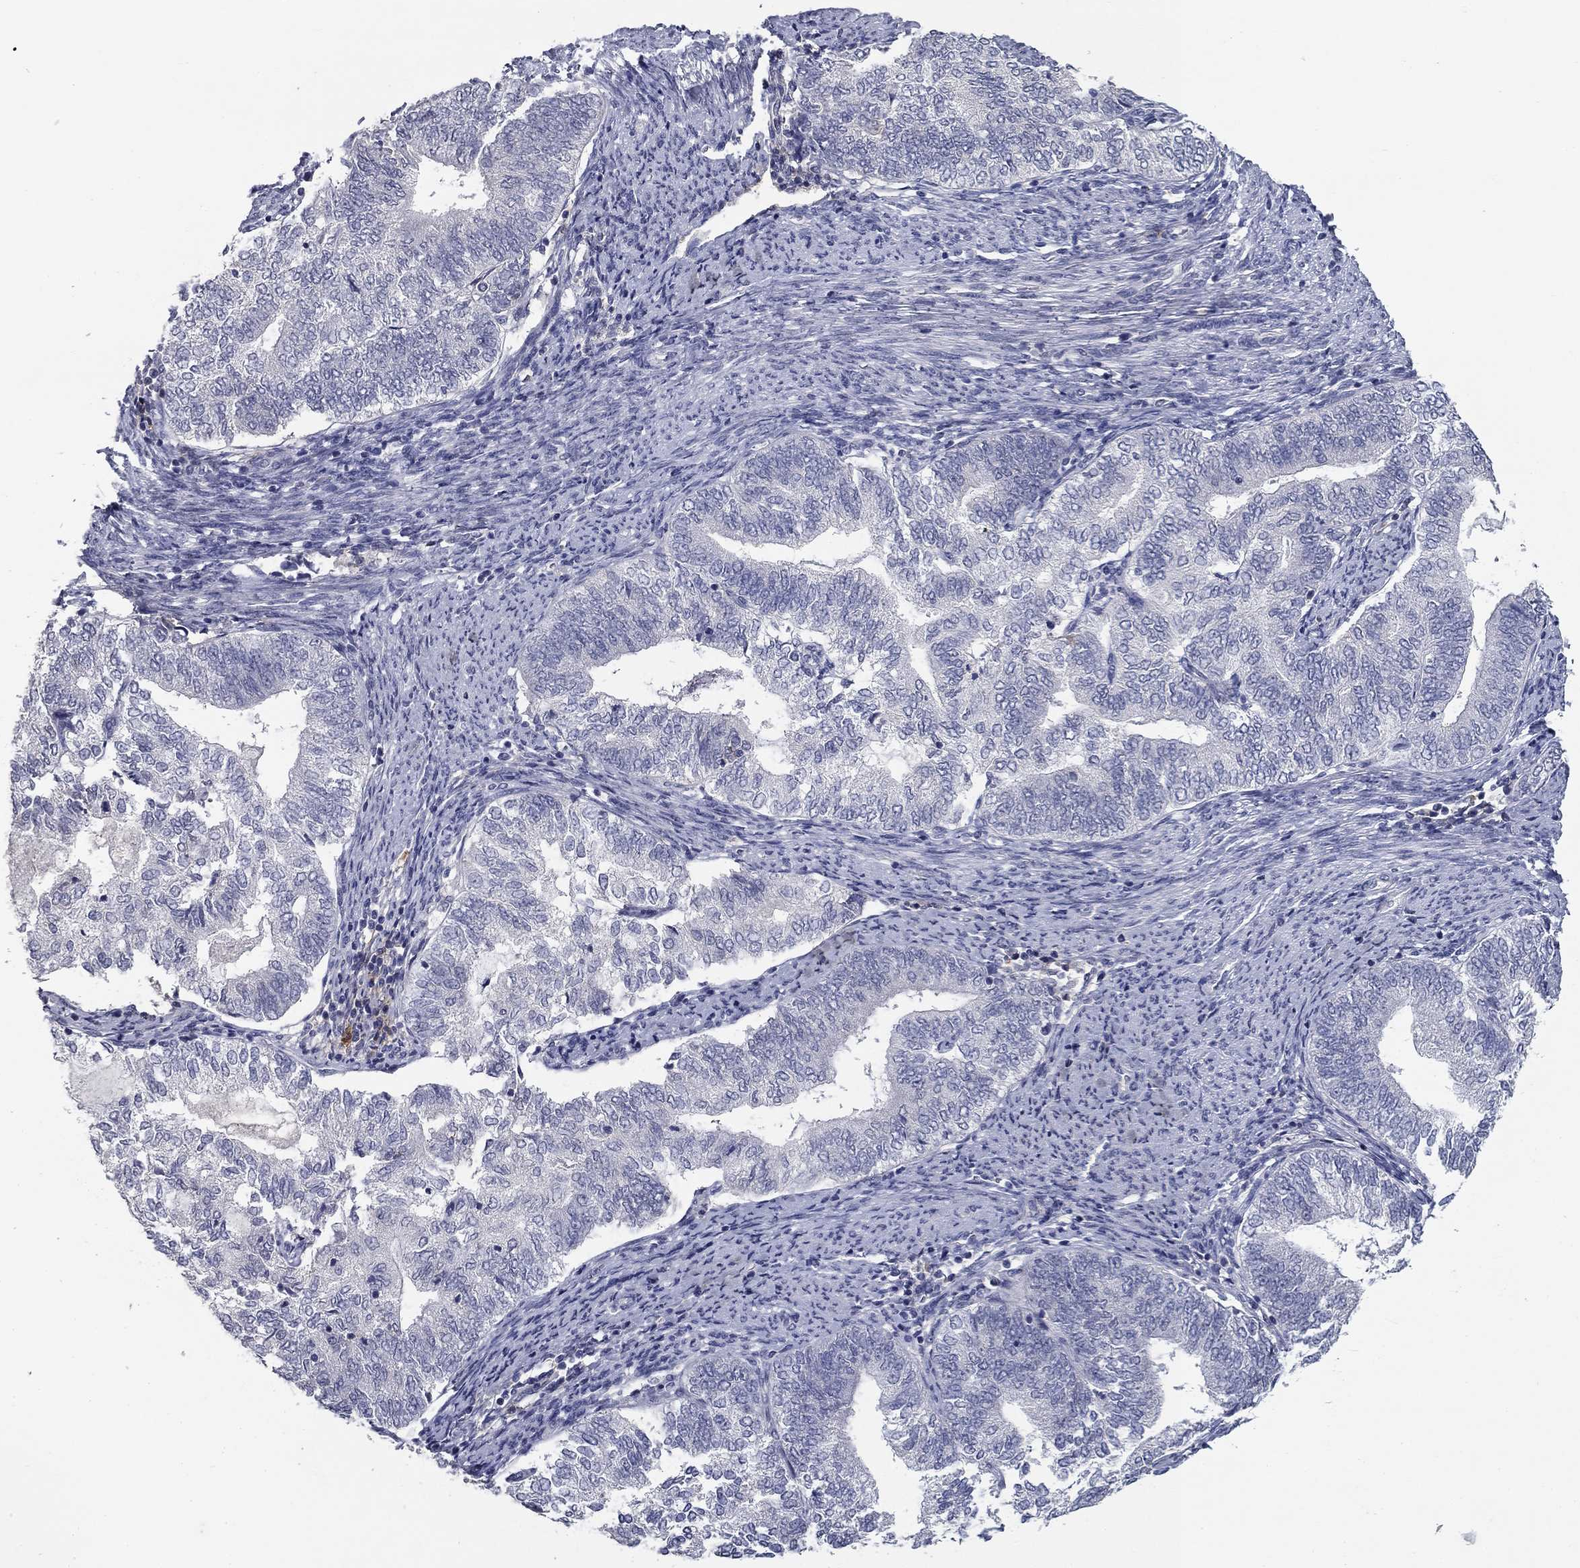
{"staining": {"intensity": "negative", "quantity": "none", "location": "none"}, "tissue": "endometrial cancer", "cell_type": "Tumor cells", "image_type": "cancer", "snomed": [{"axis": "morphology", "description": "Adenocarcinoma, NOS"}, {"axis": "topography", "description": "Endometrium"}], "caption": "Human endometrial cancer stained for a protein using immunohistochemistry (IHC) displays no staining in tumor cells.", "gene": "CD274", "patient": {"sex": "female", "age": 65}}